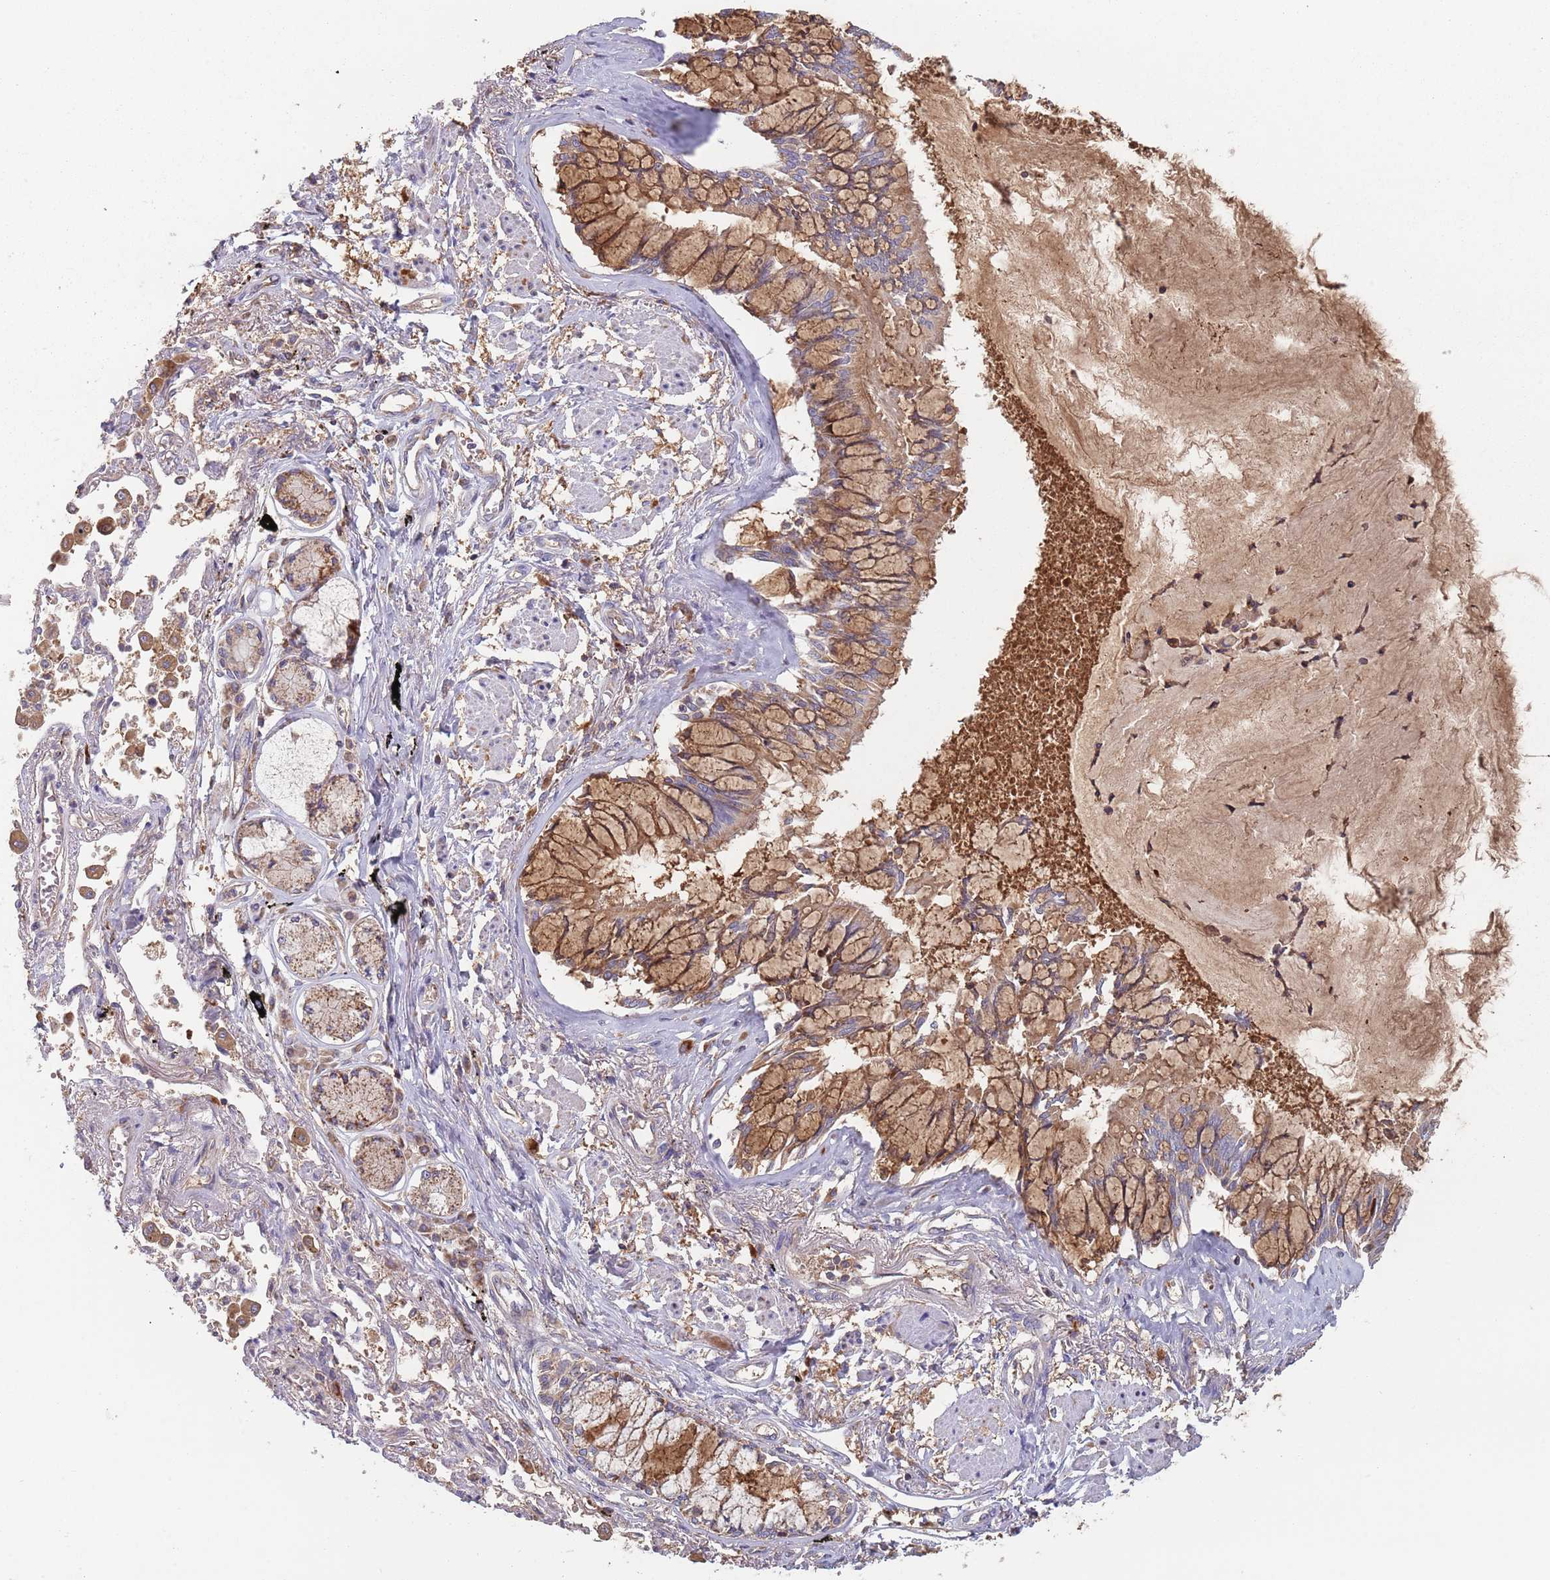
{"staining": {"intensity": "moderate", "quantity": ">75%", "location": "cytoplasmic/membranous"}, "tissue": "lung cancer", "cell_type": "Tumor cells", "image_type": "cancer", "snomed": [{"axis": "morphology", "description": "Adenocarcinoma, NOS"}, {"axis": "topography", "description": "Lung"}], "caption": "The image displays immunohistochemical staining of lung adenocarcinoma. There is moderate cytoplasmic/membranous staining is seen in approximately >75% of tumor cells. (DAB IHC with brightfield microscopy, high magnification).", "gene": "GDI2", "patient": {"sex": "male", "age": 67}}